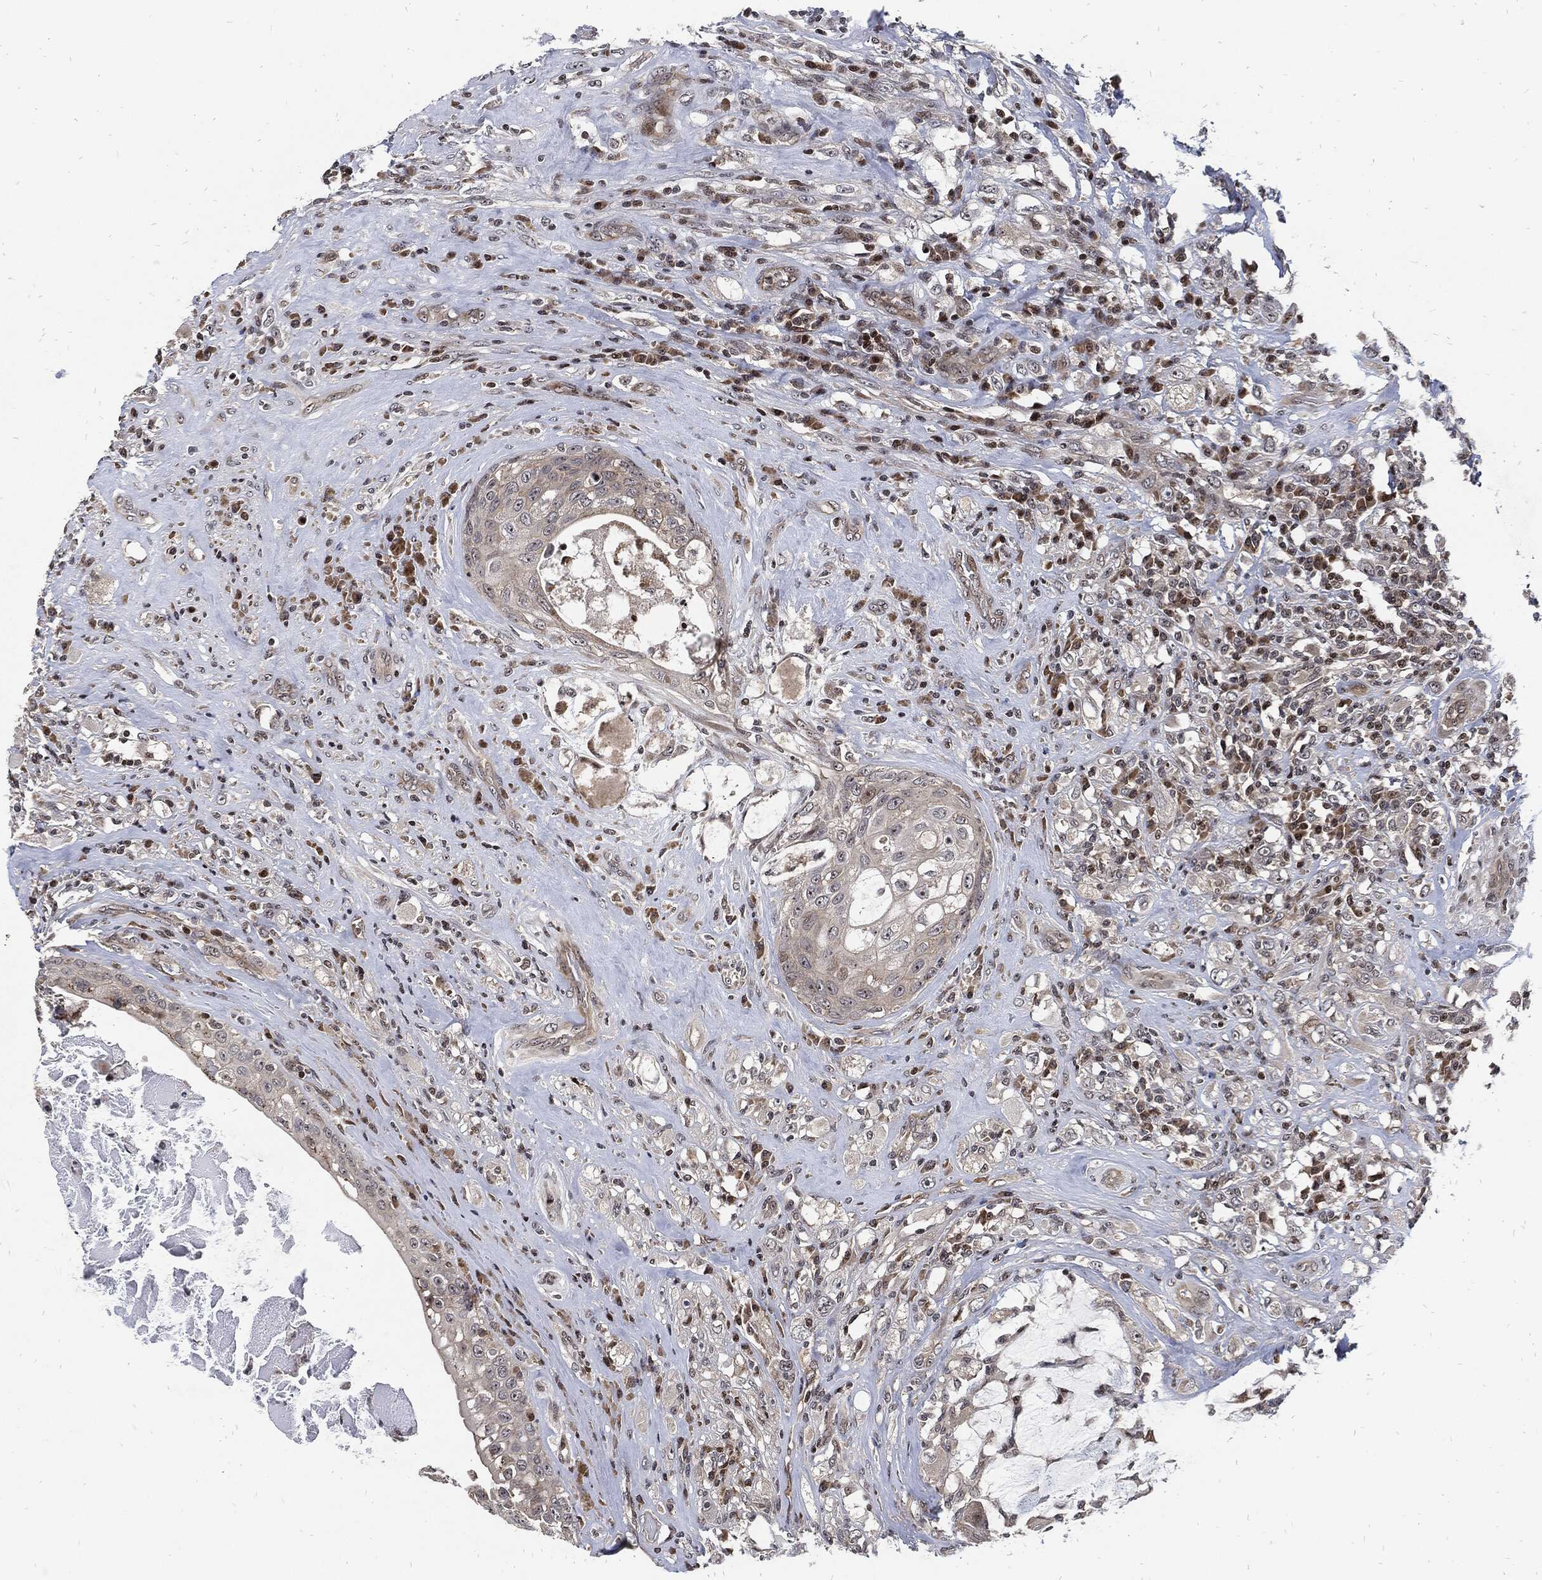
{"staining": {"intensity": "negative", "quantity": "none", "location": "none"}, "tissue": "testis cancer", "cell_type": "Tumor cells", "image_type": "cancer", "snomed": [{"axis": "morphology", "description": "Necrosis, NOS"}, {"axis": "morphology", "description": "Carcinoma, Embryonal, NOS"}, {"axis": "topography", "description": "Testis"}], "caption": "Testis cancer was stained to show a protein in brown. There is no significant positivity in tumor cells. The staining is performed using DAB (3,3'-diaminobenzidine) brown chromogen with nuclei counter-stained in using hematoxylin.", "gene": "ZNF775", "patient": {"sex": "male", "age": 19}}